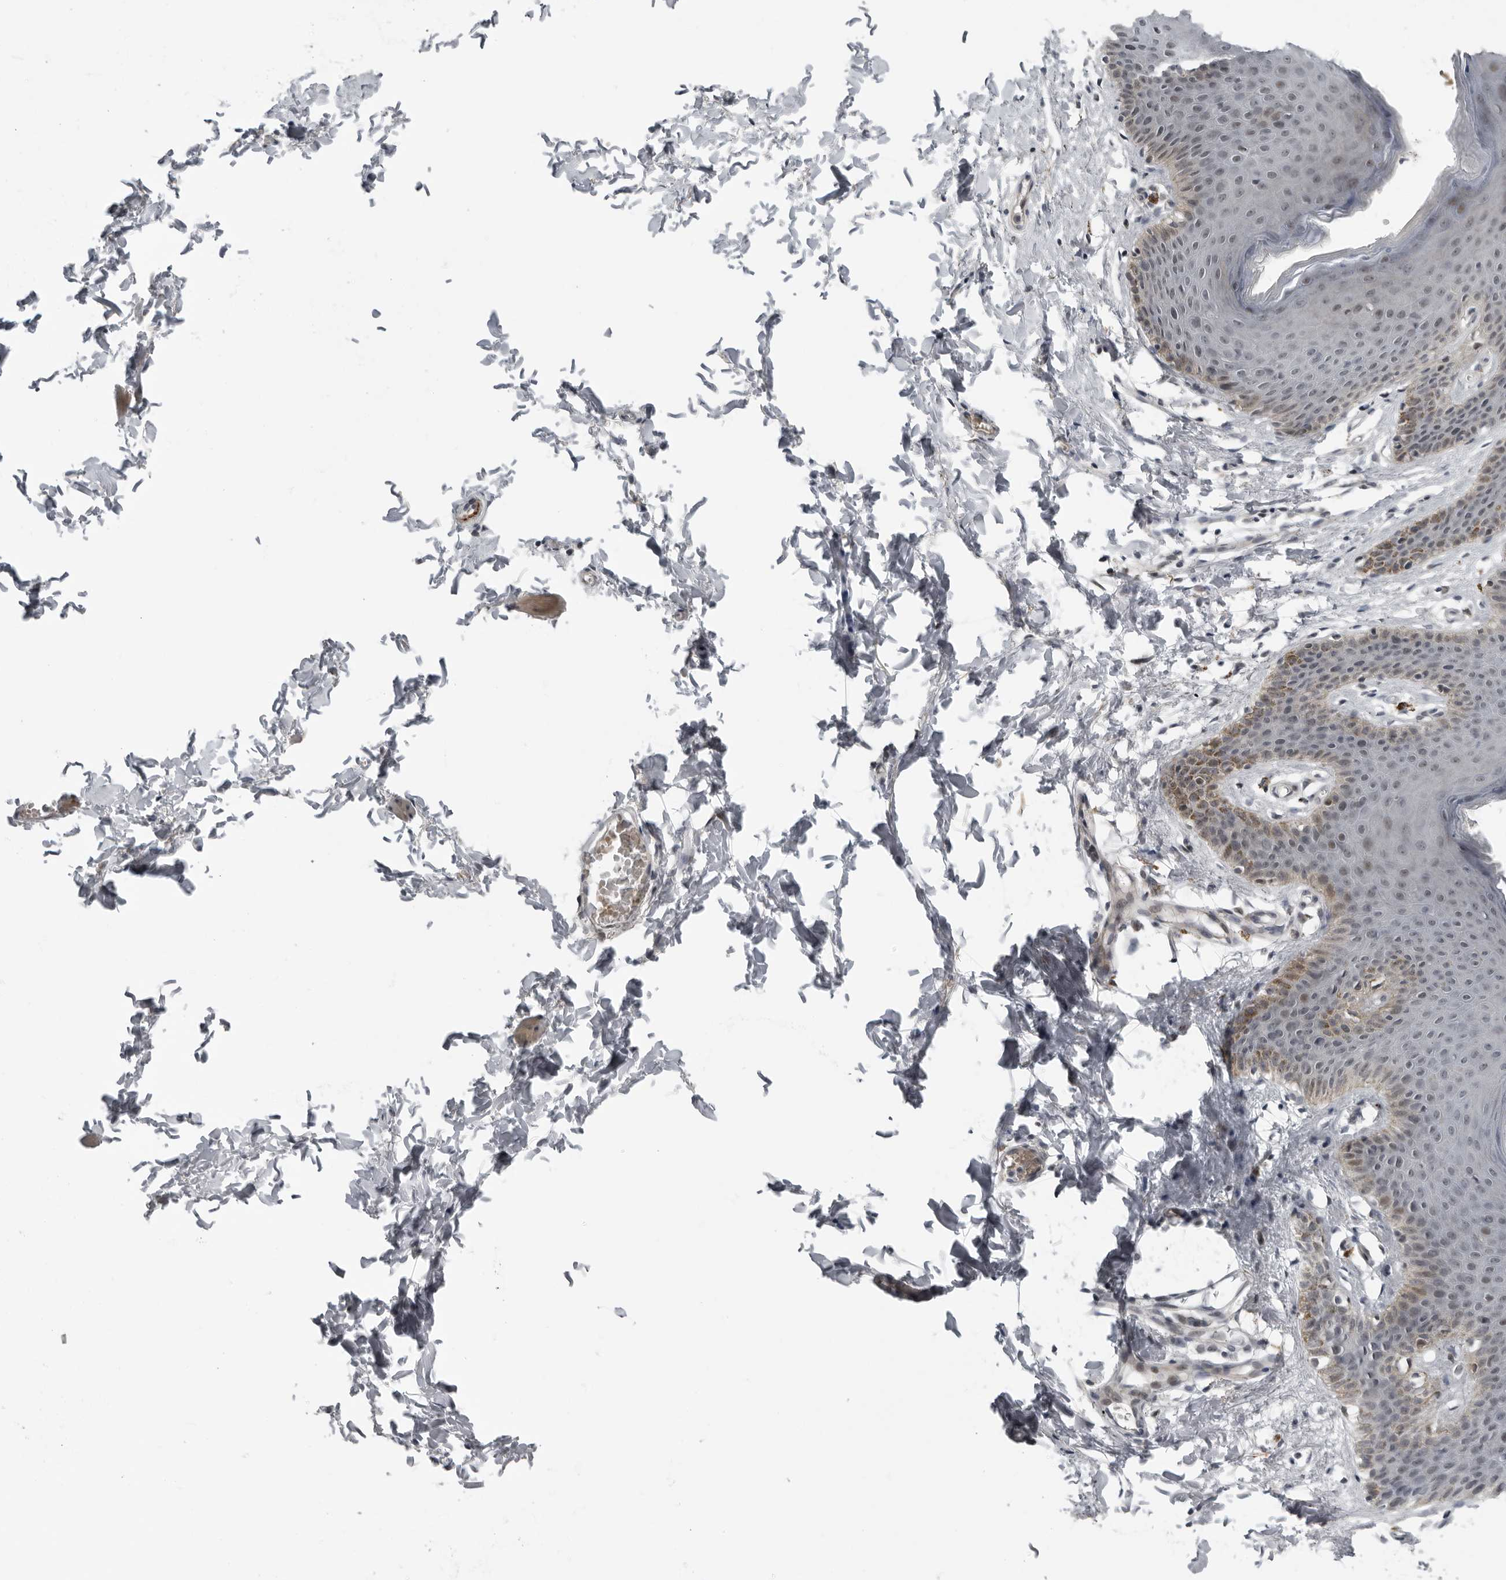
{"staining": {"intensity": "moderate", "quantity": "<25%", "location": "cytoplasmic/membranous,nuclear"}, "tissue": "skin", "cell_type": "Epidermal cells", "image_type": "normal", "snomed": [{"axis": "morphology", "description": "Normal tissue, NOS"}, {"axis": "topography", "description": "Vulva"}], "caption": "This histopathology image demonstrates immunohistochemistry (IHC) staining of unremarkable skin, with low moderate cytoplasmic/membranous,nuclear staining in about <25% of epidermal cells.", "gene": "ALPK2", "patient": {"sex": "female", "age": 66}}